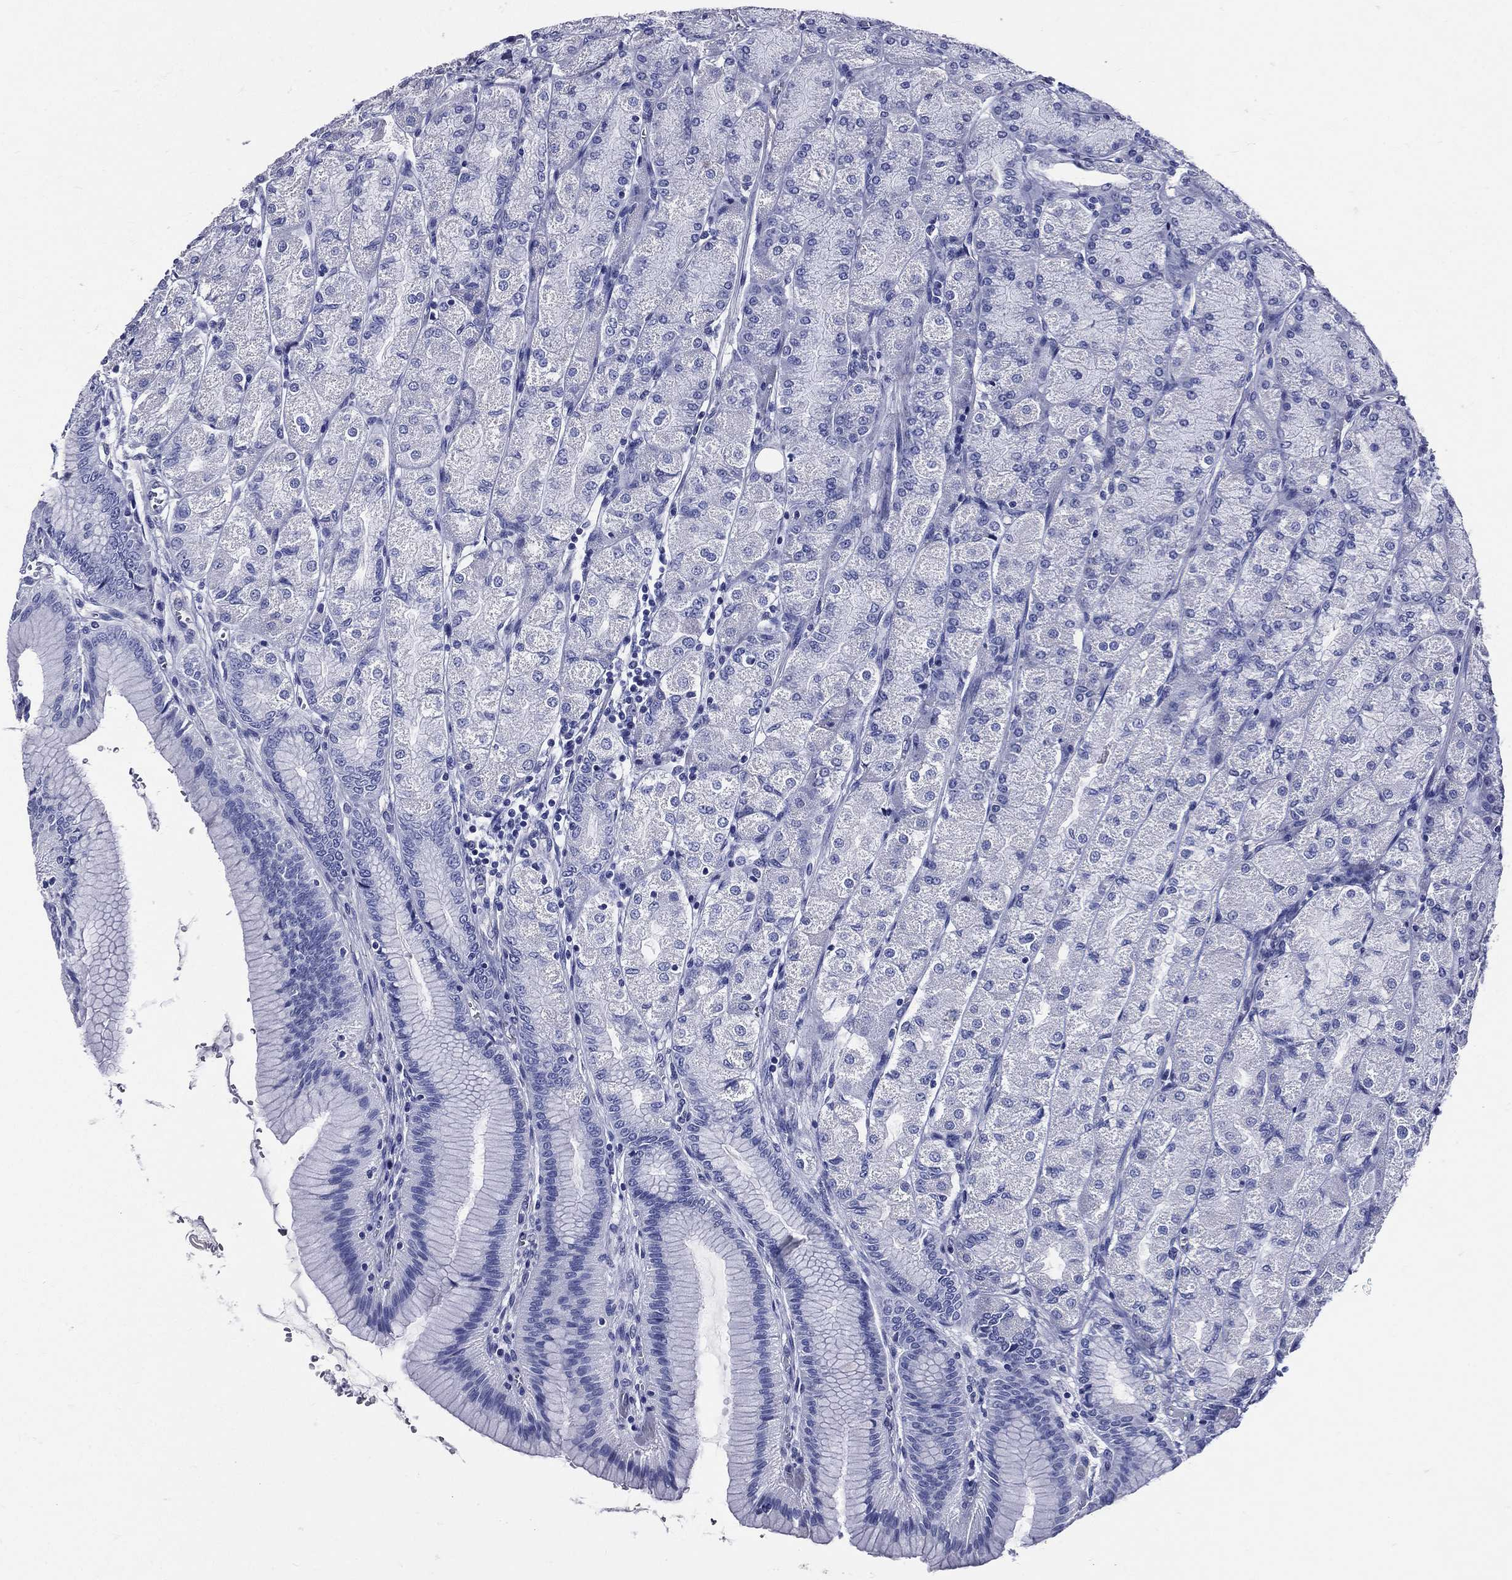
{"staining": {"intensity": "negative", "quantity": "none", "location": "none"}, "tissue": "stomach", "cell_type": "Glandular cells", "image_type": "normal", "snomed": [{"axis": "morphology", "description": "Normal tissue, NOS"}, {"axis": "morphology", "description": "Adenocarcinoma, NOS"}, {"axis": "morphology", "description": "Adenocarcinoma, High grade"}, {"axis": "topography", "description": "Stomach, upper"}, {"axis": "topography", "description": "Stomach"}], "caption": "Stomach was stained to show a protein in brown. There is no significant staining in glandular cells. (Stains: DAB IHC with hematoxylin counter stain, Microscopy: brightfield microscopy at high magnification).", "gene": "DPYS", "patient": {"sex": "female", "age": 65}}